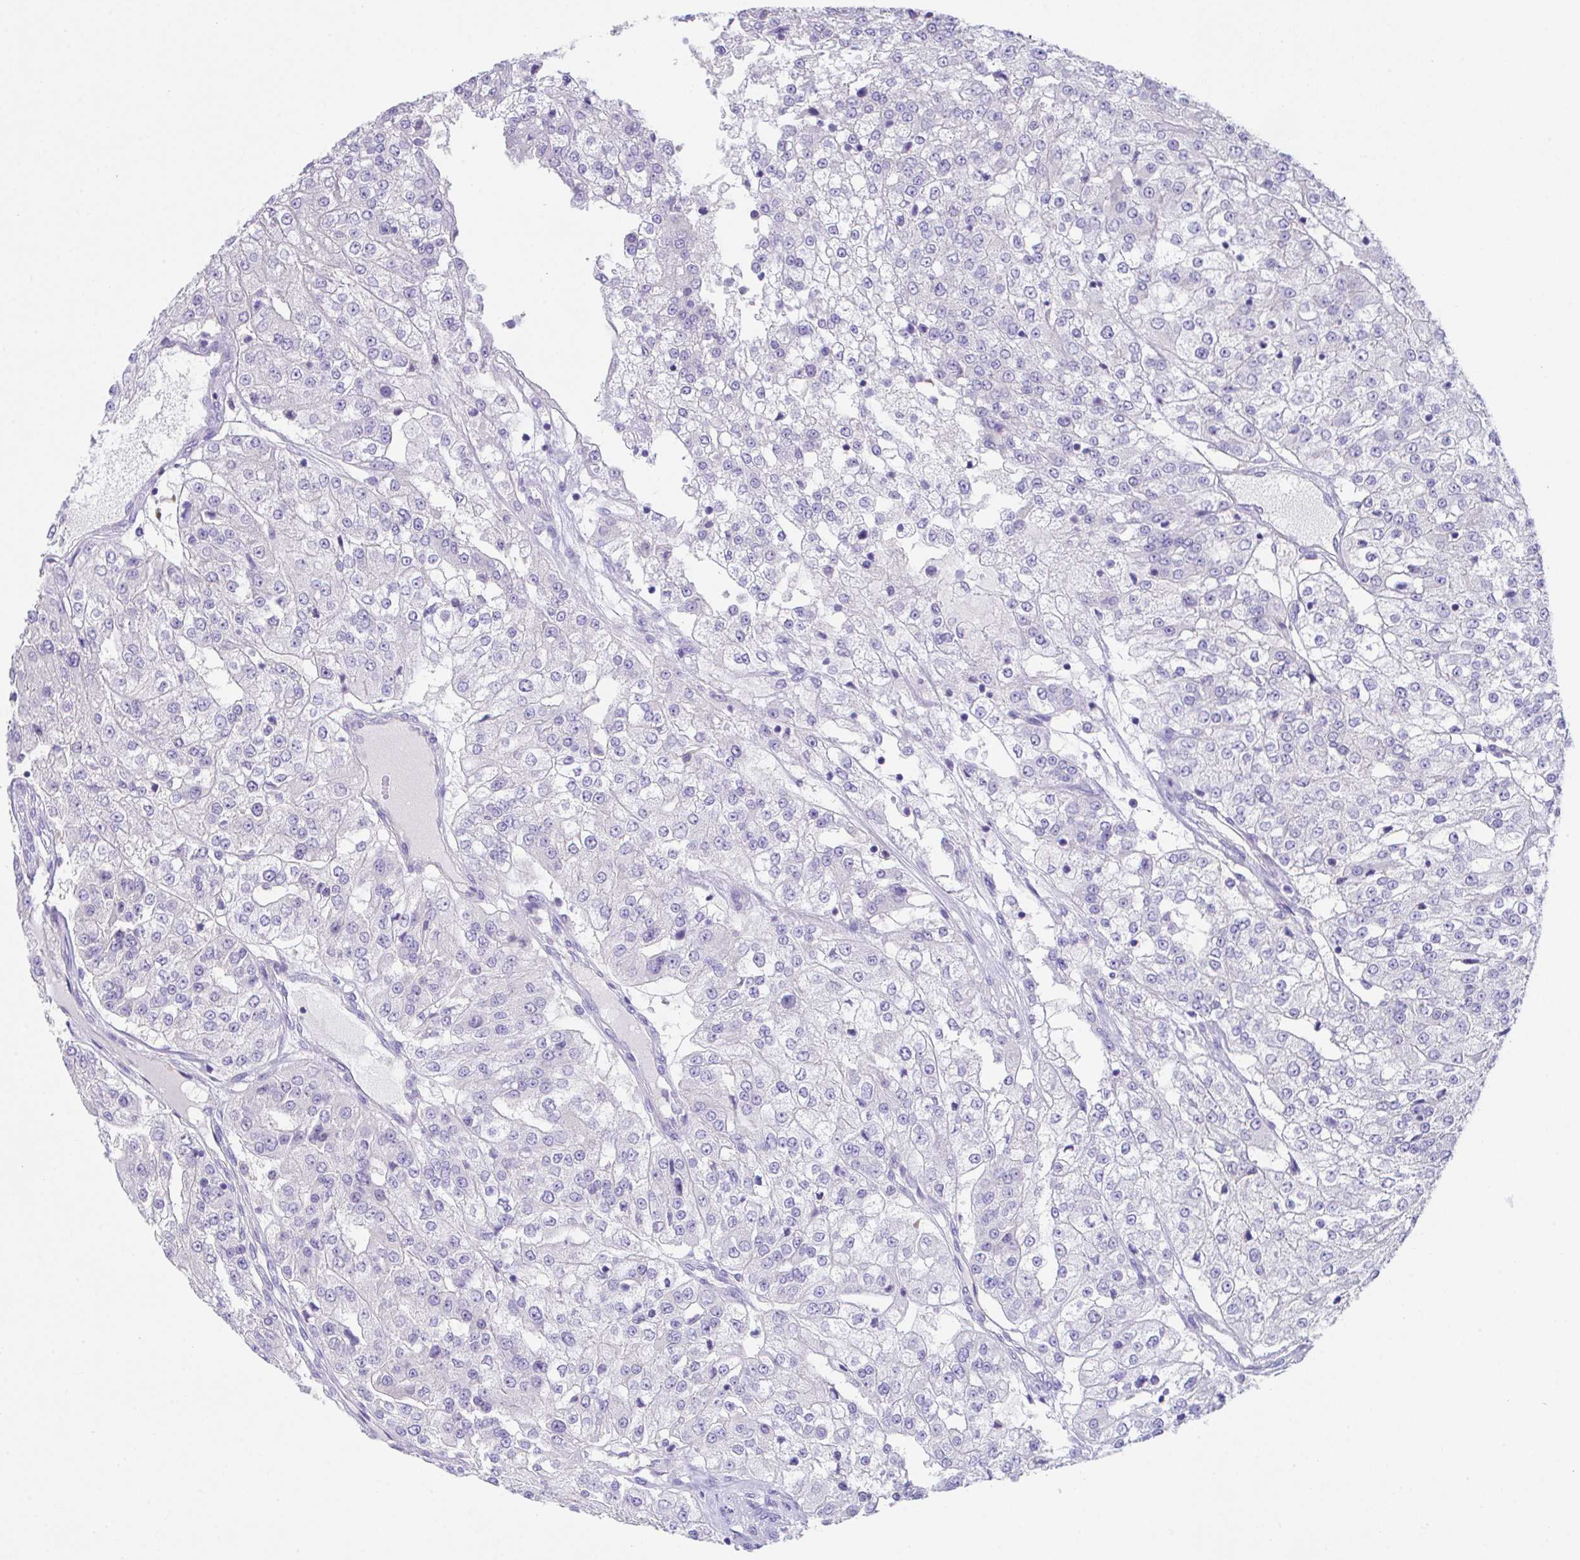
{"staining": {"intensity": "negative", "quantity": "none", "location": "none"}, "tissue": "renal cancer", "cell_type": "Tumor cells", "image_type": "cancer", "snomed": [{"axis": "morphology", "description": "Adenocarcinoma, NOS"}, {"axis": "topography", "description": "Kidney"}], "caption": "Histopathology image shows no protein staining in tumor cells of renal cancer (adenocarcinoma) tissue. Brightfield microscopy of immunohistochemistry stained with DAB (3,3'-diaminobenzidine) (brown) and hematoxylin (blue), captured at high magnification.", "gene": "HACD4", "patient": {"sex": "female", "age": 63}}